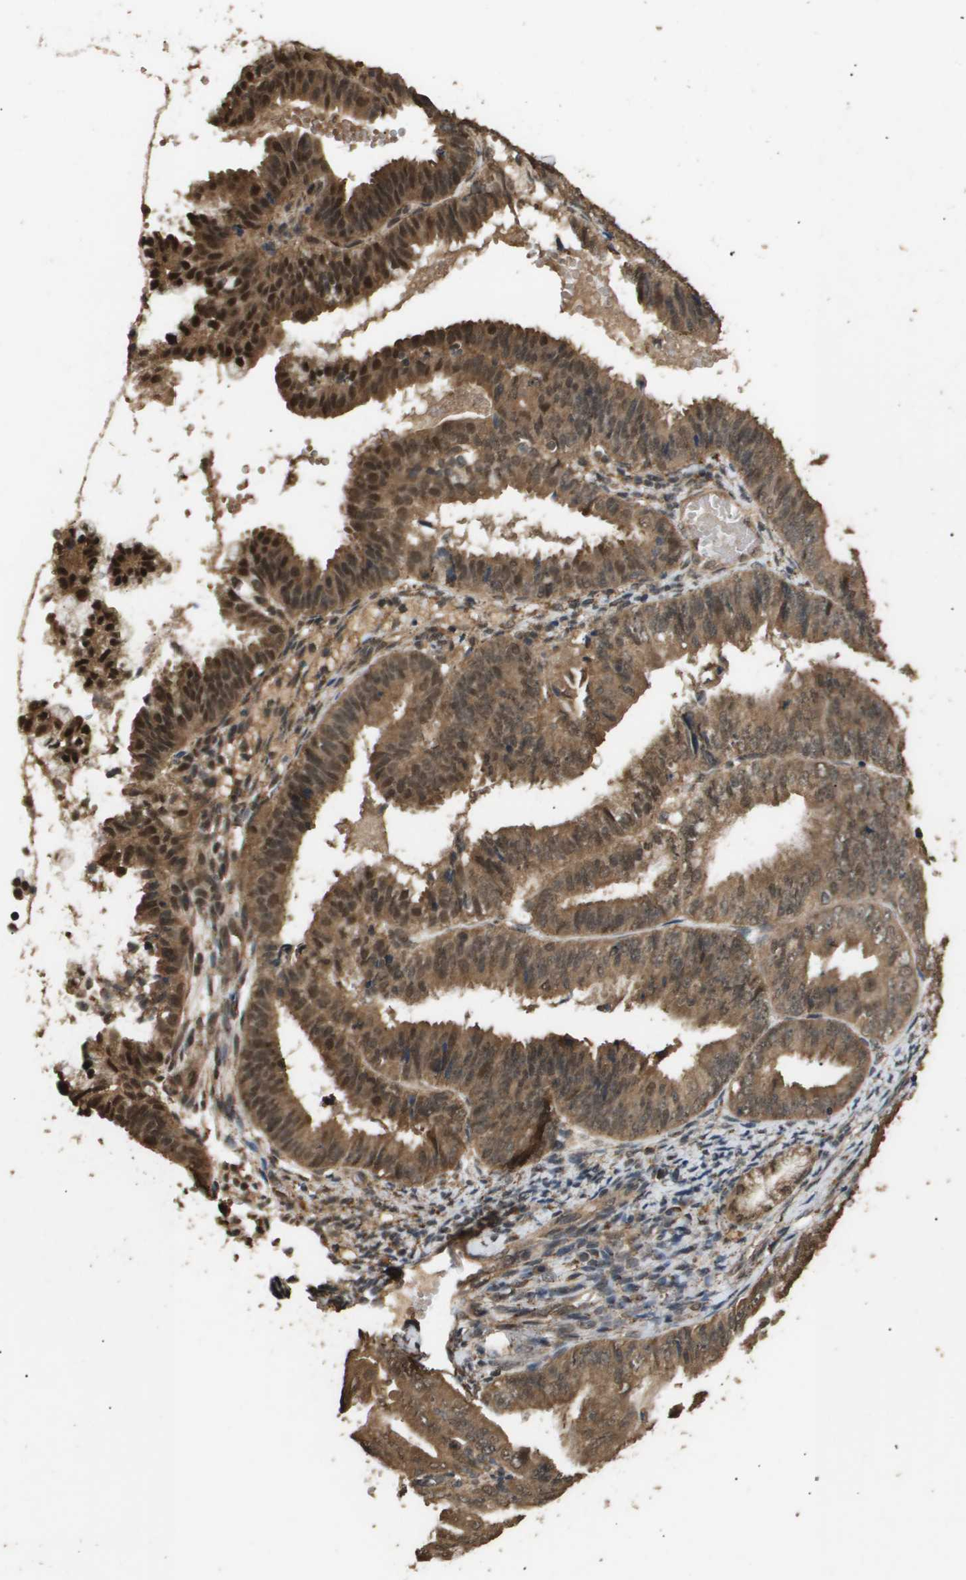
{"staining": {"intensity": "strong", "quantity": ">75%", "location": "cytoplasmic/membranous,nuclear"}, "tissue": "endometrial cancer", "cell_type": "Tumor cells", "image_type": "cancer", "snomed": [{"axis": "morphology", "description": "Adenocarcinoma, NOS"}, {"axis": "topography", "description": "Endometrium"}], "caption": "Strong cytoplasmic/membranous and nuclear positivity is appreciated in approximately >75% of tumor cells in endometrial cancer (adenocarcinoma).", "gene": "ING1", "patient": {"sex": "female", "age": 63}}